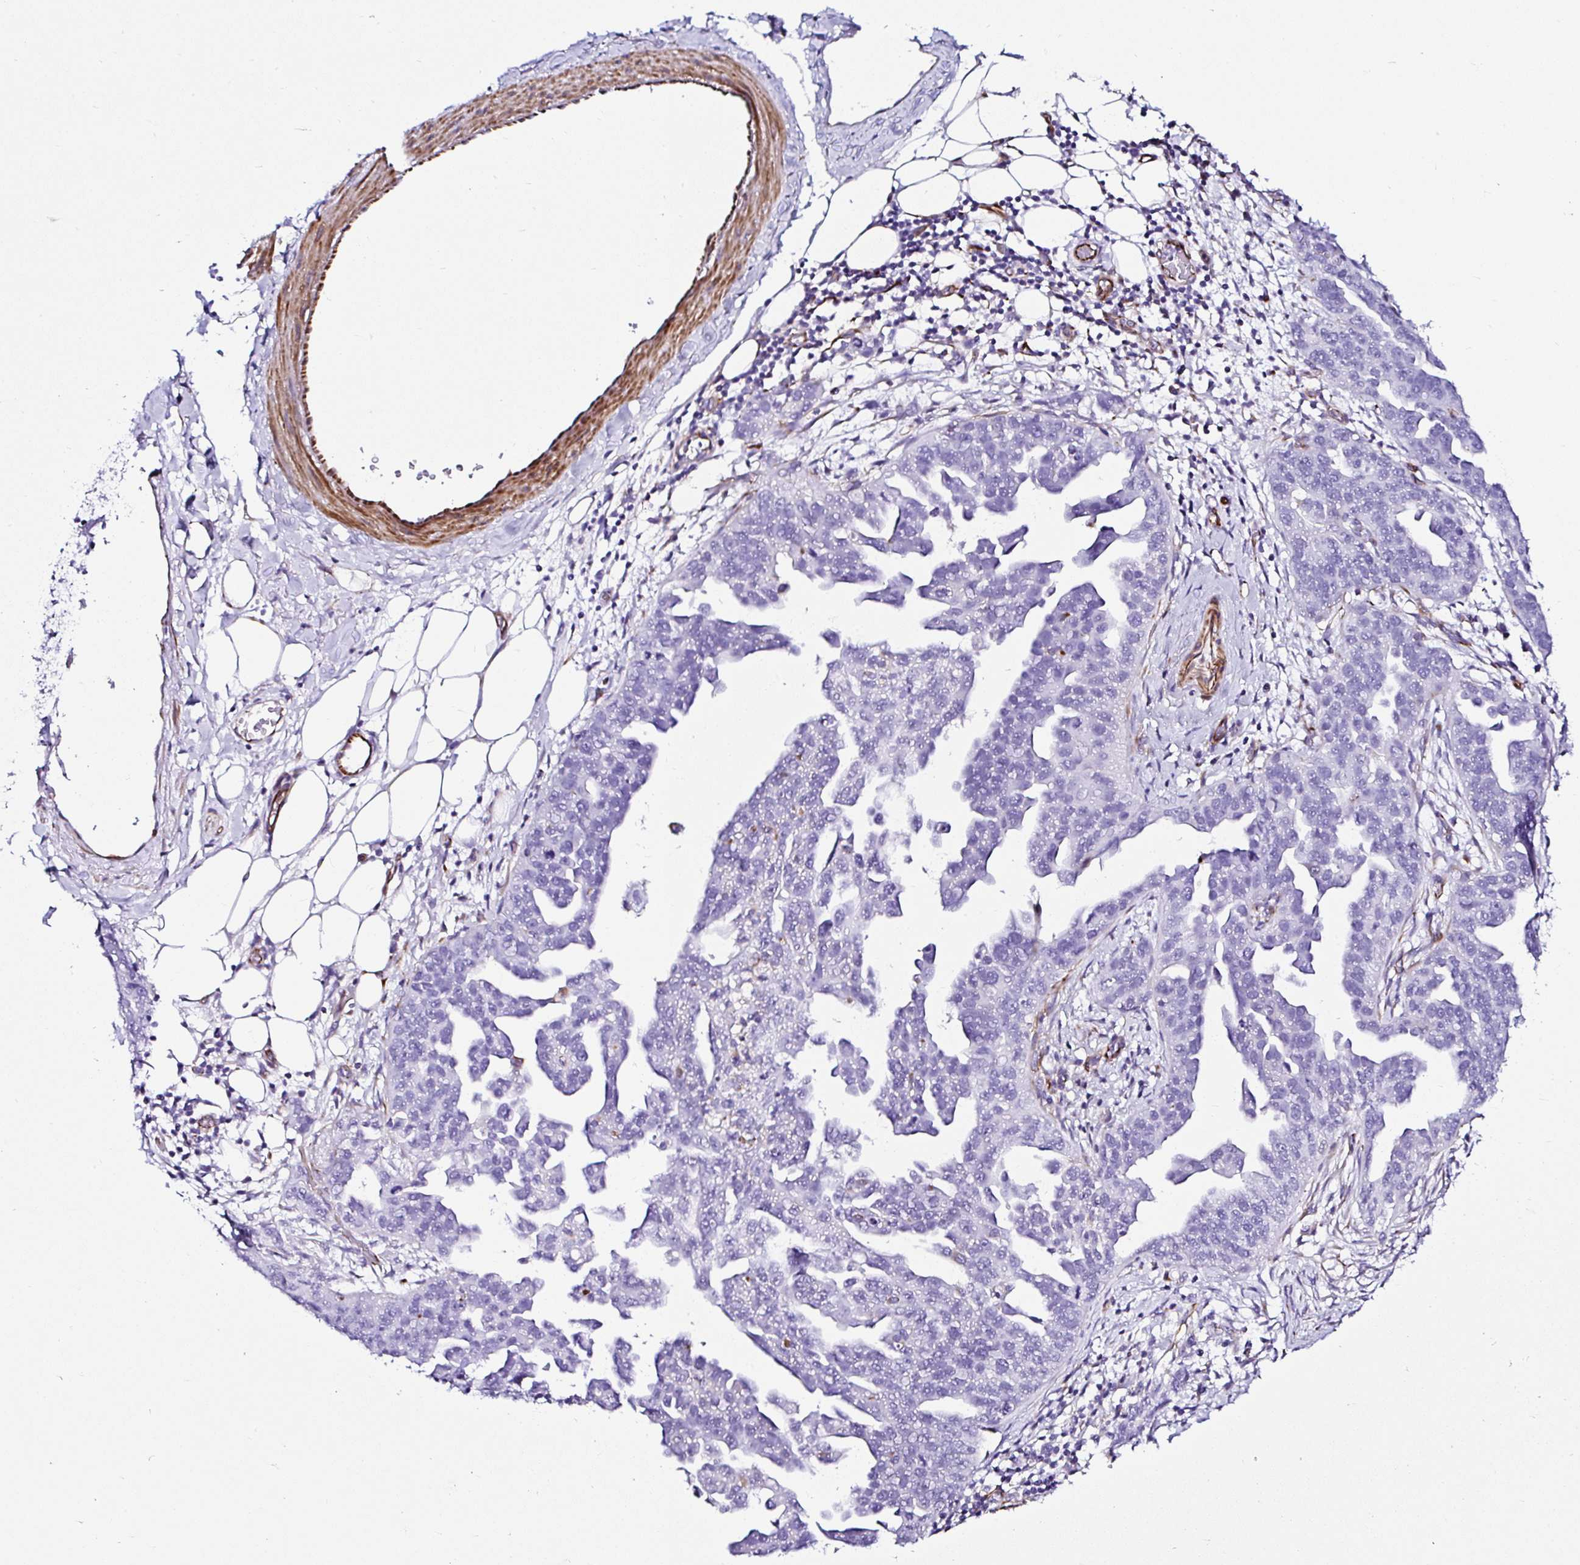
{"staining": {"intensity": "negative", "quantity": "none", "location": "none"}, "tissue": "ovarian cancer", "cell_type": "Tumor cells", "image_type": "cancer", "snomed": [{"axis": "morphology", "description": "Cystadenocarcinoma, serous, NOS"}, {"axis": "topography", "description": "Ovary"}], "caption": "Ovarian cancer was stained to show a protein in brown. There is no significant positivity in tumor cells. The staining was performed using DAB to visualize the protein expression in brown, while the nuclei were stained in blue with hematoxylin (Magnification: 20x).", "gene": "DEPDC5", "patient": {"sex": "female", "age": 75}}